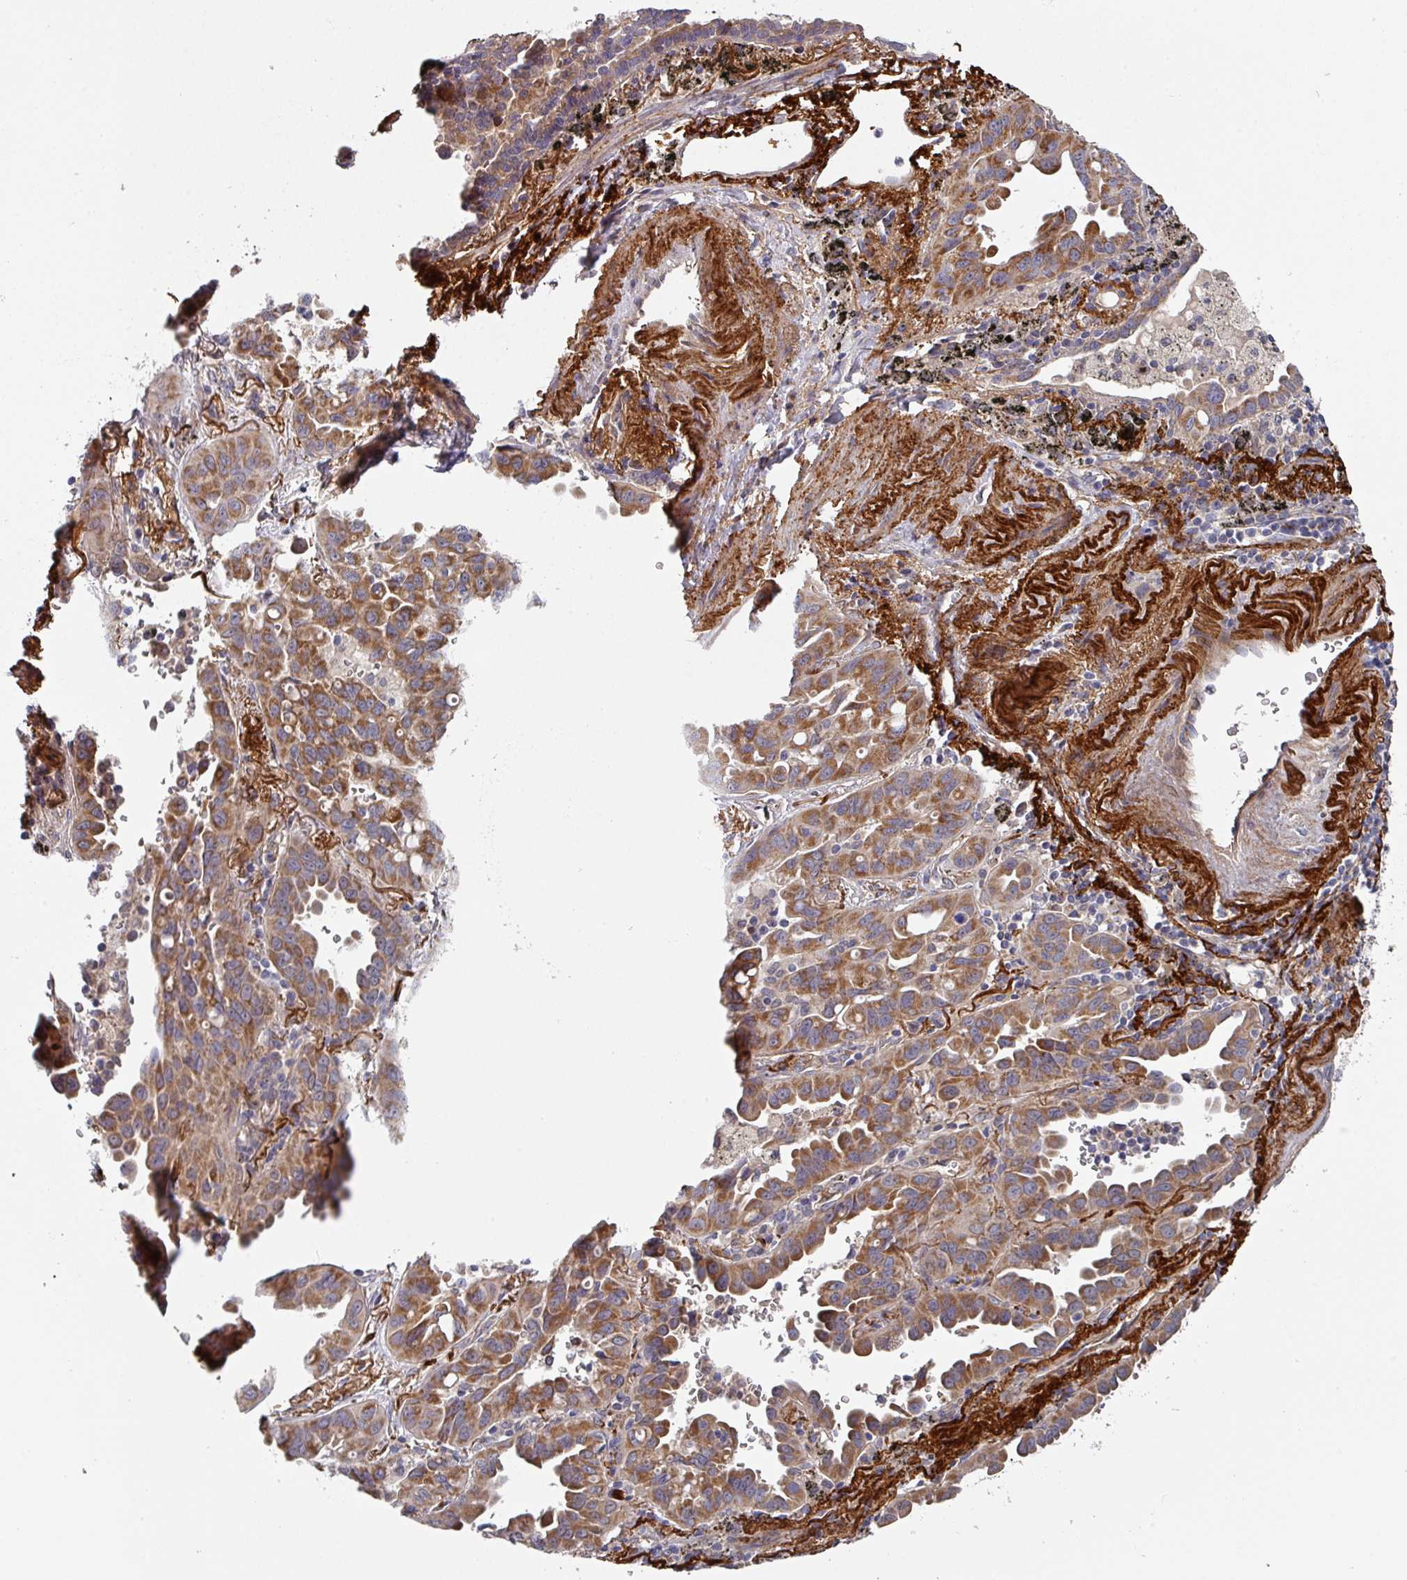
{"staining": {"intensity": "moderate", "quantity": ">75%", "location": "cytoplasmic/membranous"}, "tissue": "lung cancer", "cell_type": "Tumor cells", "image_type": "cancer", "snomed": [{"axis": "morphology", "description": "Adenocarcinoma, NOS"}, {"axis": "topography", "description": "Lung"}], "caption": "This photomicrograph shows adenocarcinoma (lung) stained with IHC to label a protein in brown. The cytoplasmic/membranous of tumor cells show moderate positivity for the protein. Nuclei are counter-stained blue.", "gene": "DCAF12L2", "patient": {"sex": "male", "age": 68}}